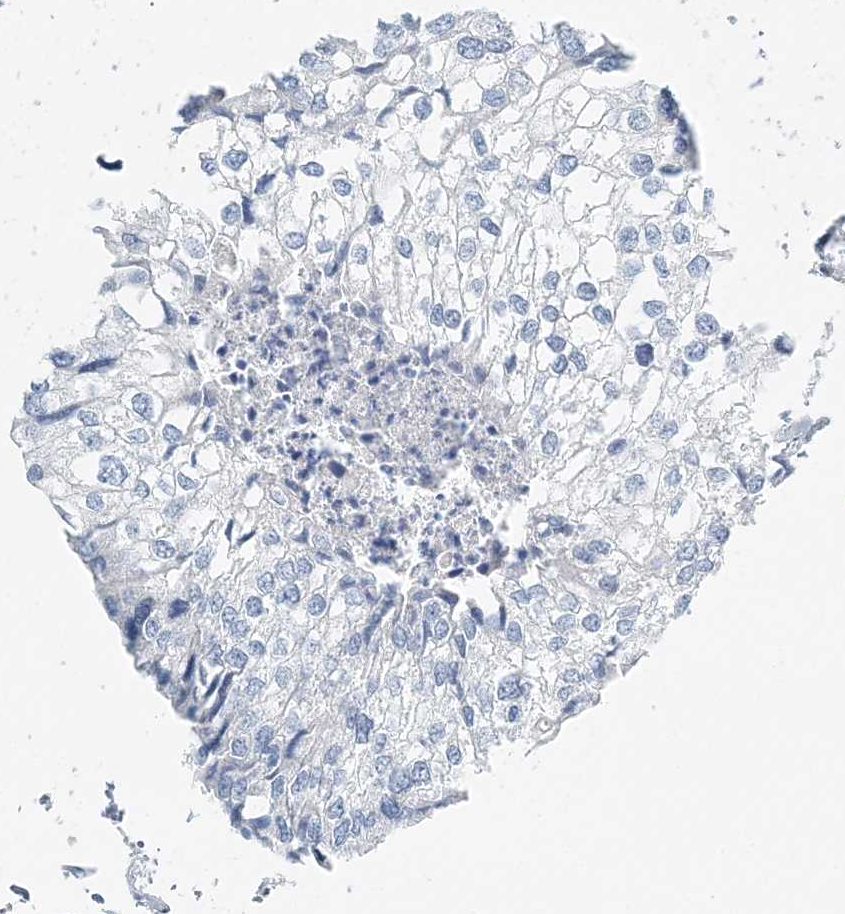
{"staining": {"intensity": "negative", "quantity": "none", "location": "none"}, "tissue": "urothelial cancer", "cell_type": "Tumor cells", "image_type": "cancer", "snomed": [{"axis": "morphology", "description": "Urothelial carcinoma, High grade"}, {"axis": "topography", "description": "Urinary bladder"}], "caption": "IHC photomicrograph of urothelial cancer stained for a protein (brown), which reveals no positivity in tumor cells.", "gene": "NAA11", "patient": {"sex": "male", "age": 64}}